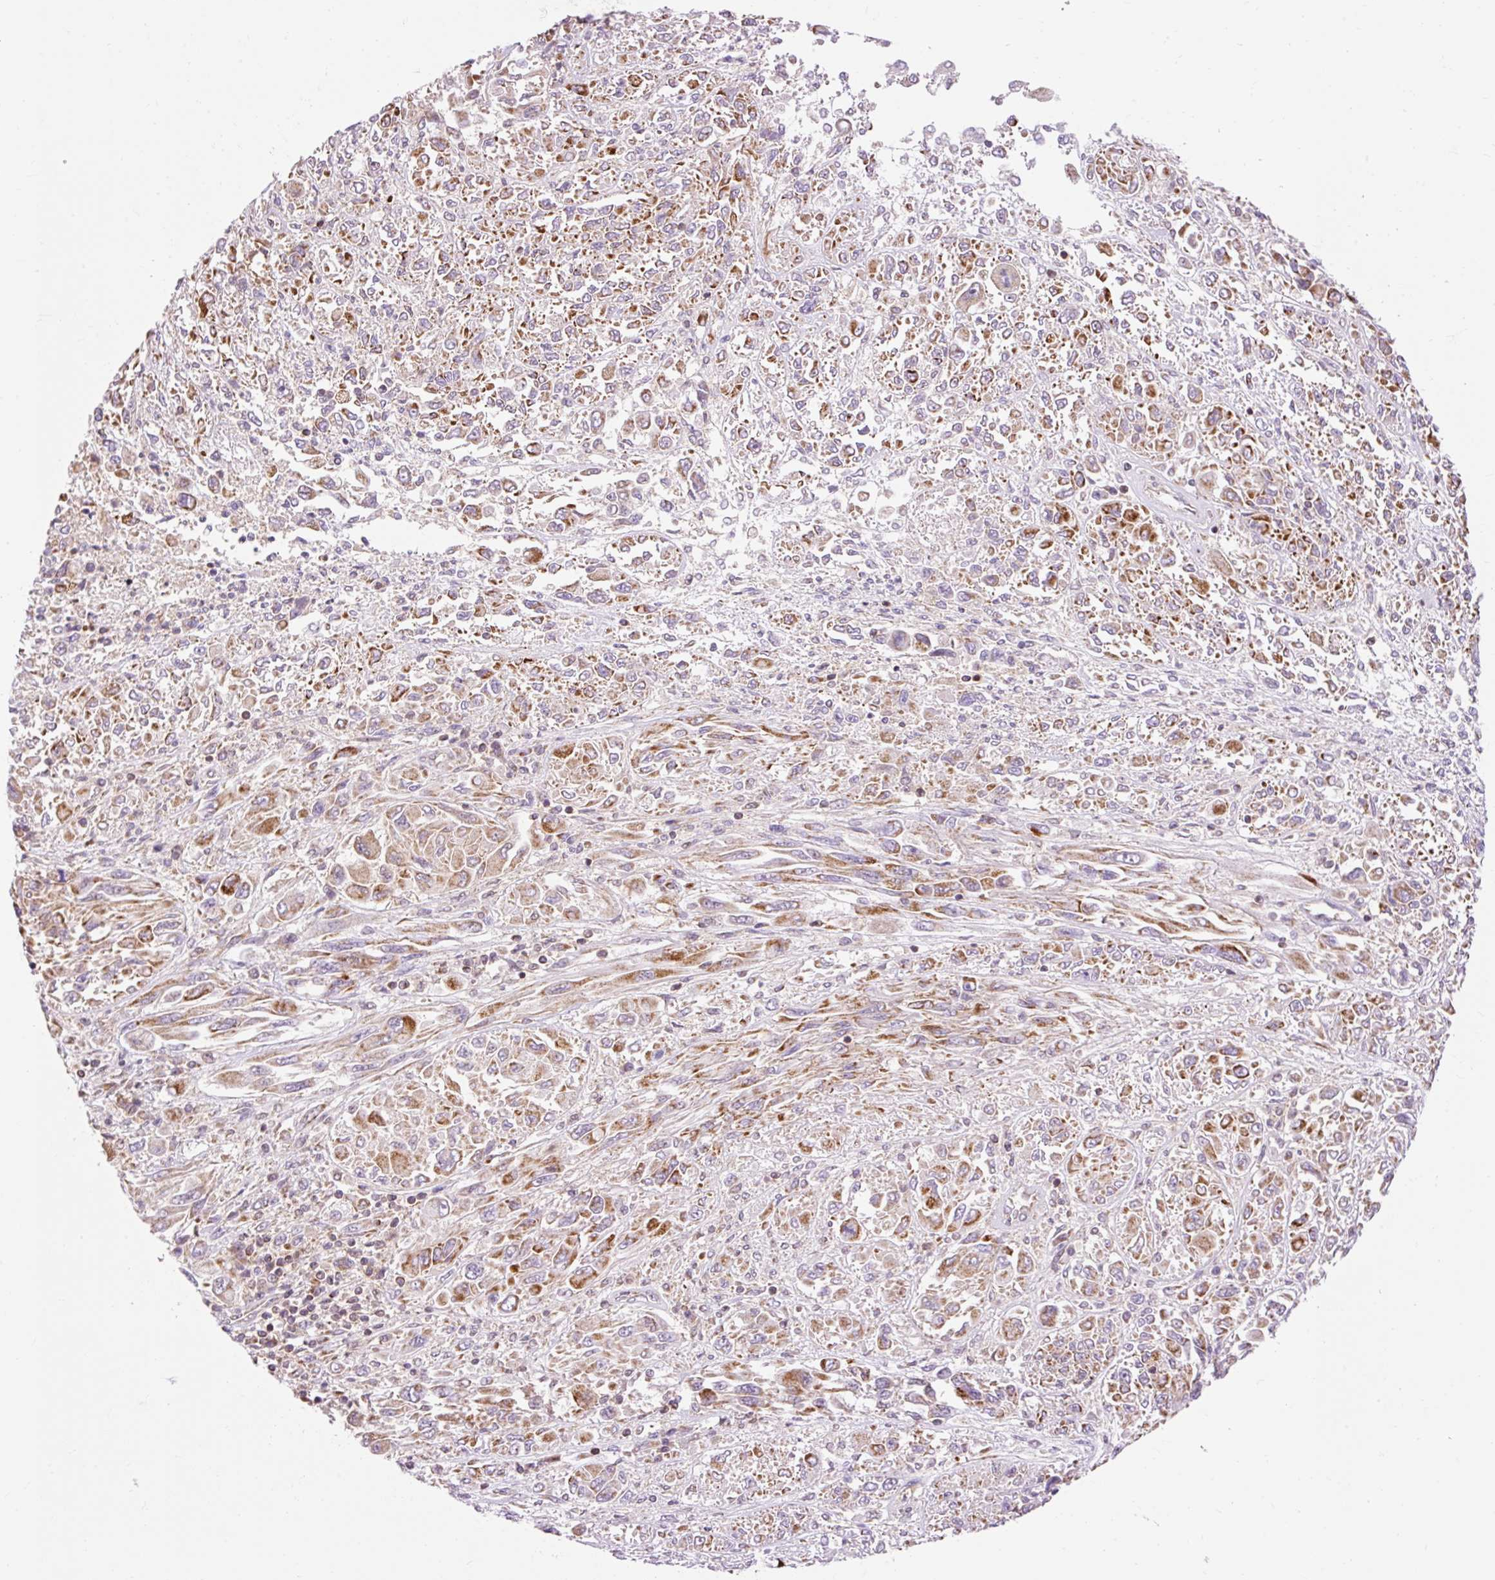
{"staining": {"intensity": "moderate", "quantity": ">75%", "location": "cytoplasmic/membranous"}, "tissue": "melanoma", "cell_type": "Tumor cells", "image_type": "cancer", "snomed": [{"axis": "morphology", "description": "Malignant melanoma, NOS"}, {"axis": "topography", "description": "Skin"}], "caption": "Brown immunohistochemical staining in malignant melanoma shows moderate cytoplasmic/membranous expression in about >75% of tumor cells.", "gene": "IMMT", "patient": {"sex": "female", "age": 91}}